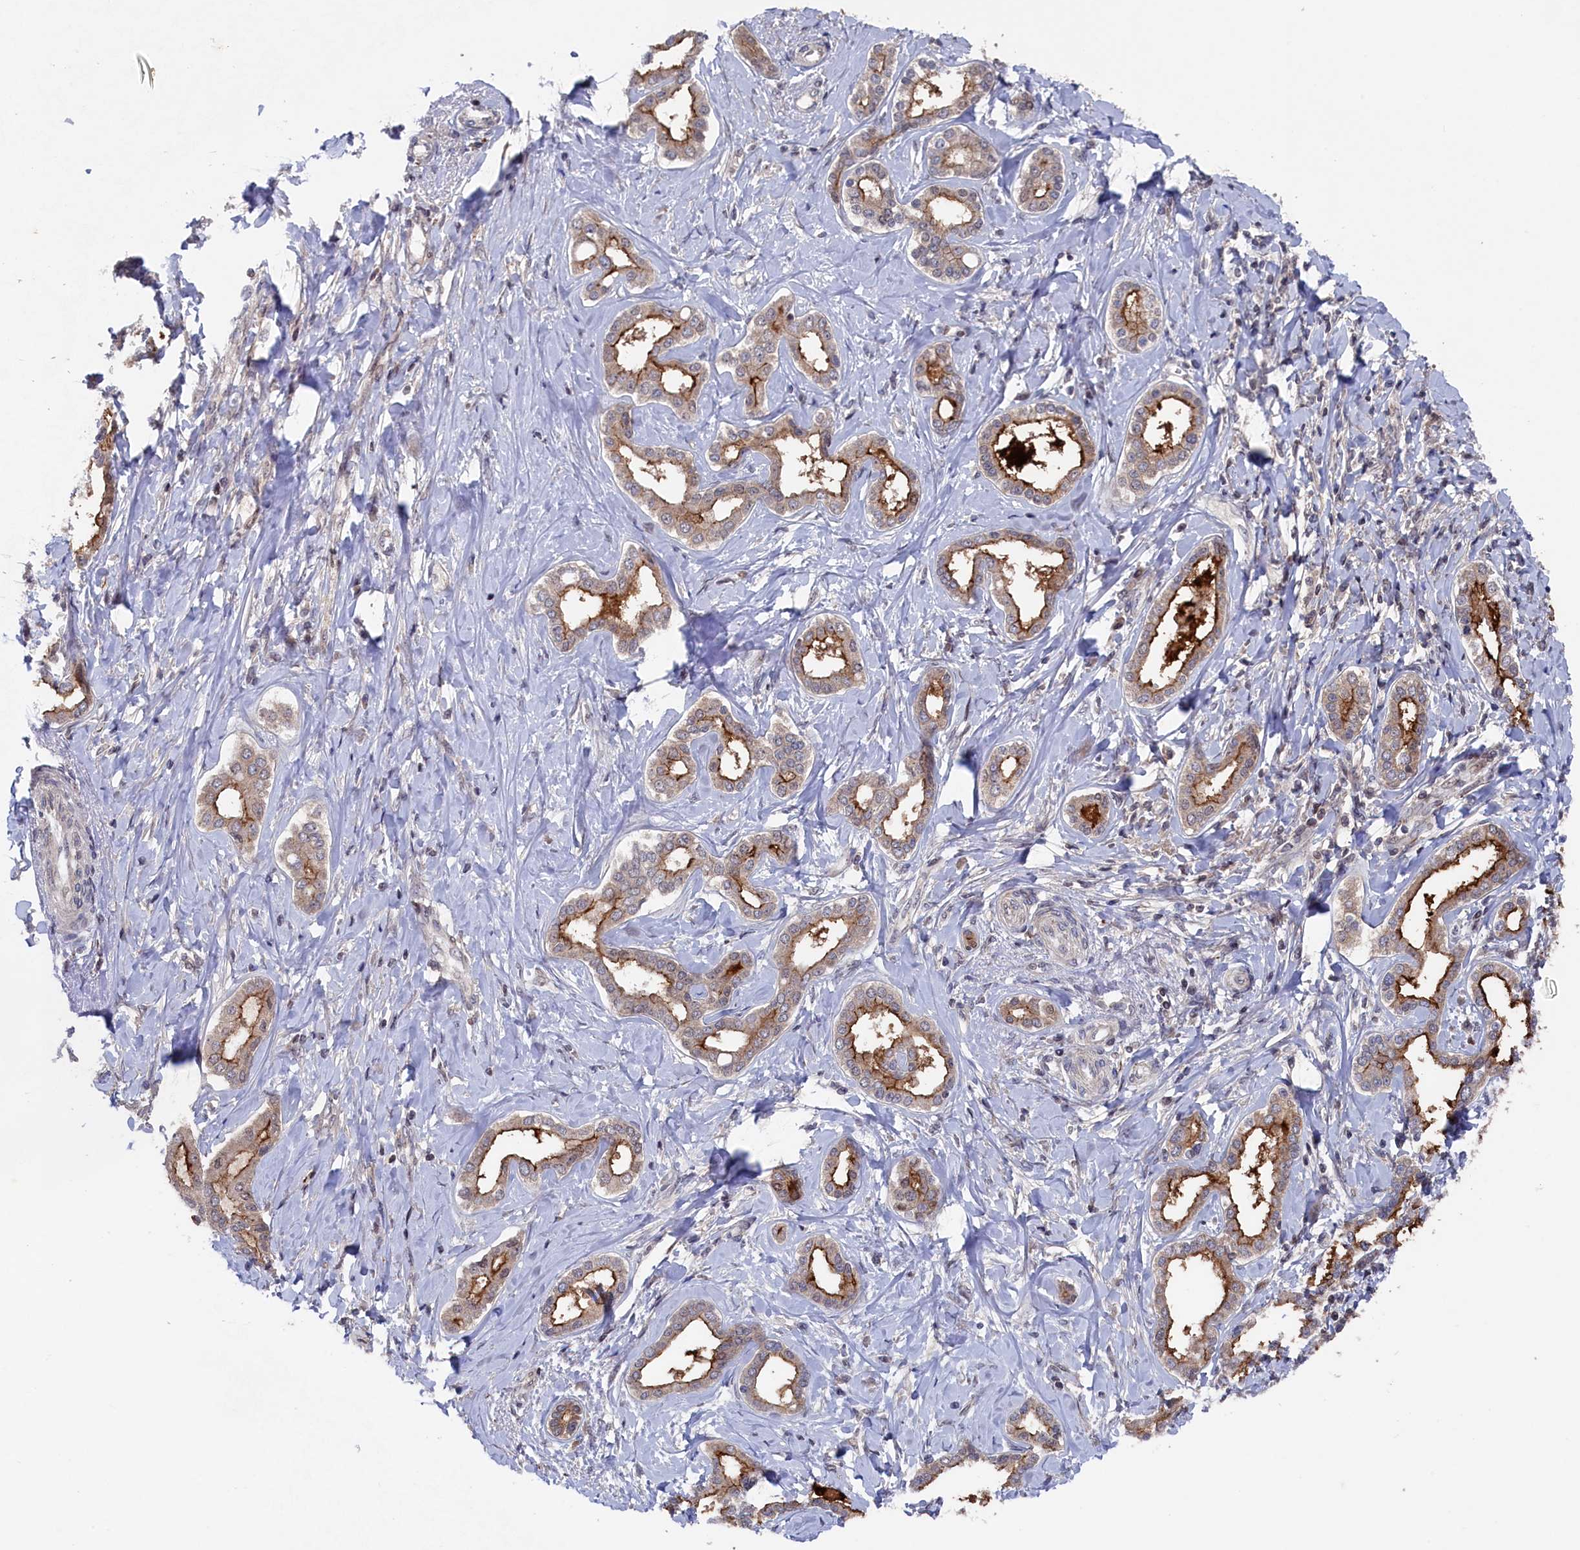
{"staining": {"intensity": "strong", "quantity": "25%-75%", "location": "cytoplasmic/membranous"}, "tissue": "liver cancer", "cell_type": "Tumor cells", "image_type": "cancer", "snomed": [{"axis": "morphology", "description": "Cholangiocarcinoma"}, {"axis": "topography", "description": "Liver"}], "caption": "IHC photomicrograph of neoplastic tissue: human cholangiocarcinoma (liver) stained using immunohistochemistry displays high levels of strong protein expression localized specifically in the cytoplasmic/membranous of tumor cells, appearing as a cytoplasmic/membranous brown color.", "gene": "TMC5", "patient": {"sex": "female", "age": 77}}